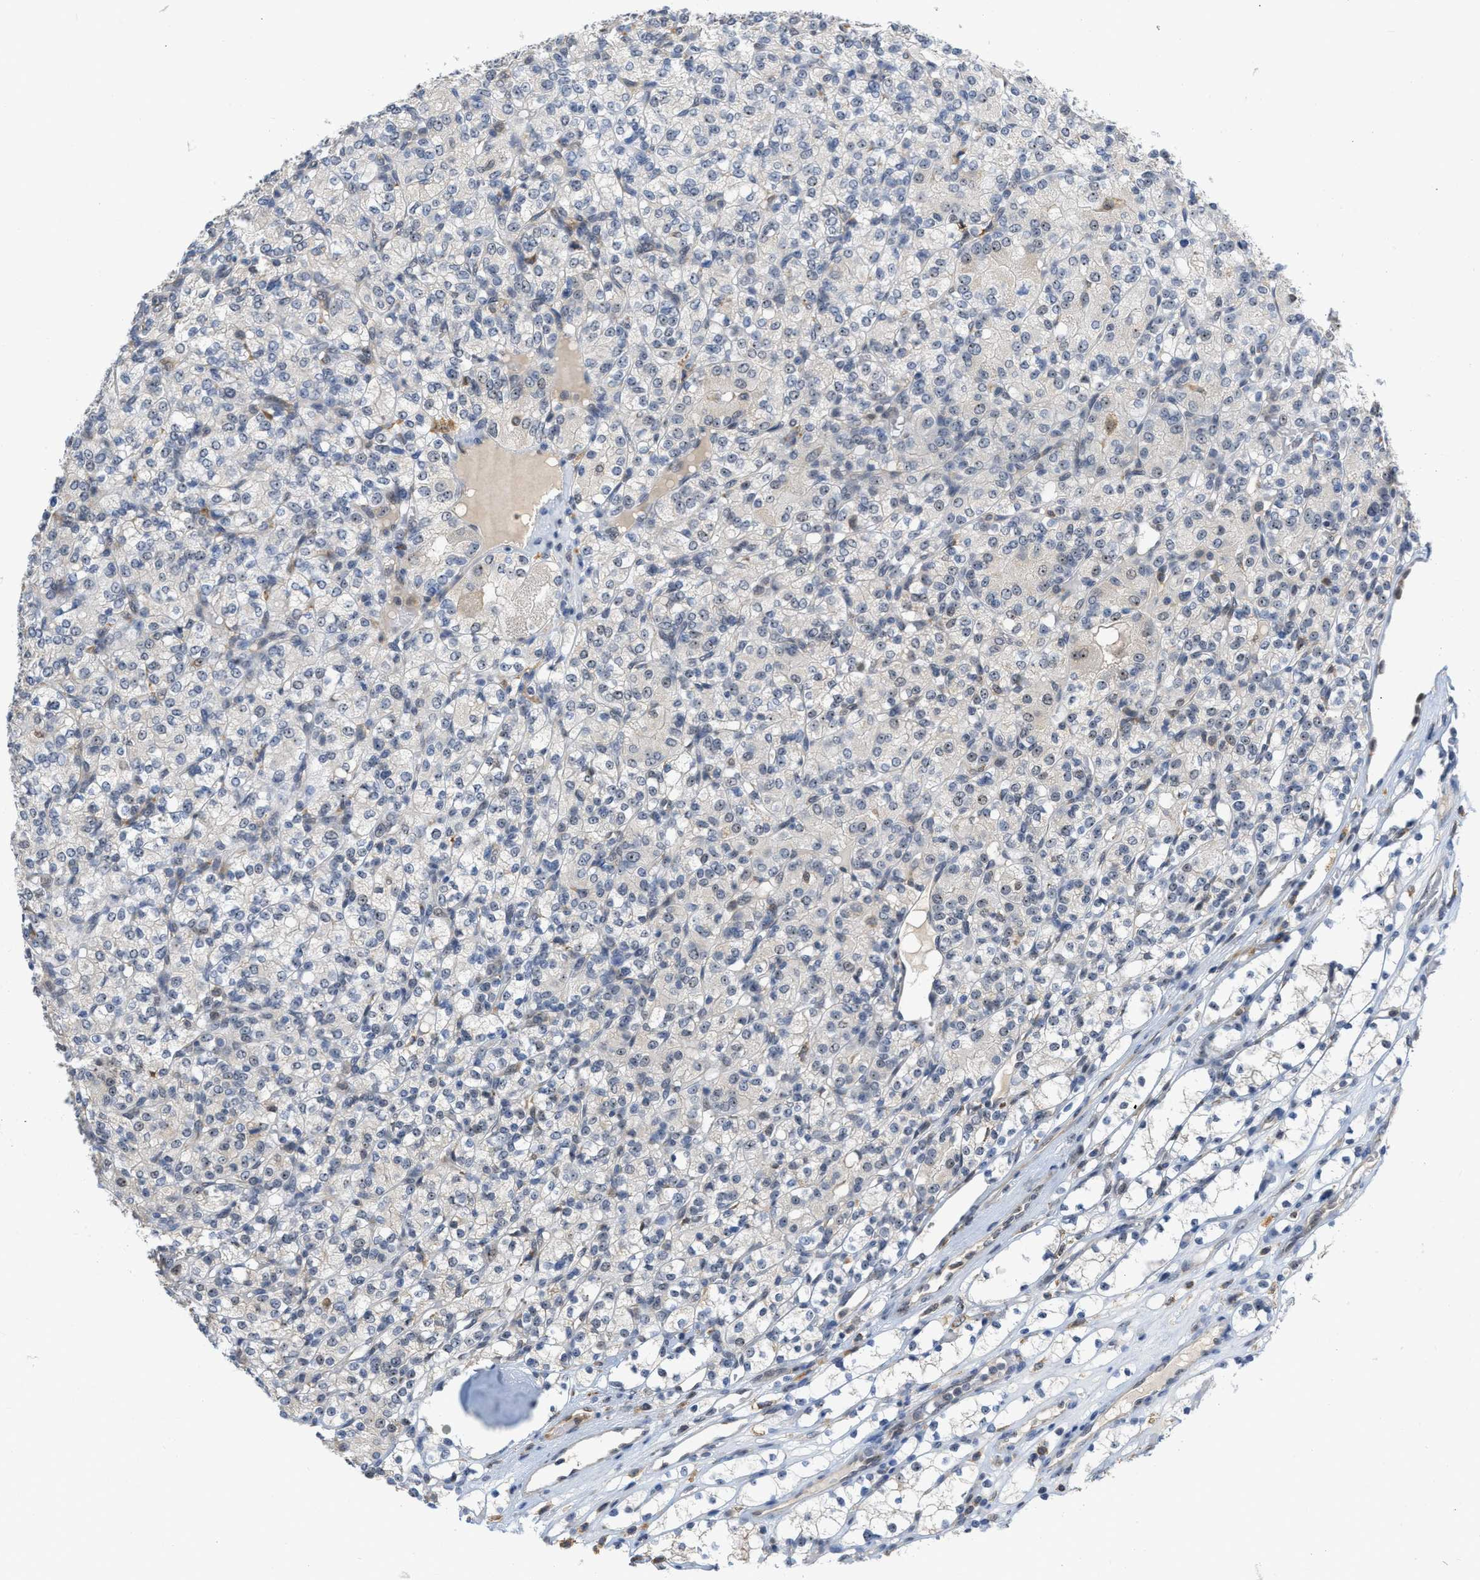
{"staining": {"intensity": "weak", "quantity": "<25%", "location": "nuclear"}, "tissue": "renal cancer", "cell_type": "Tumor cells", "image_type": "cancer", "snomed": [{"axis": "morphology", "description": "Adenocarcinoma, NOS"}, {"axis": "topography", "description": "Kidney"}], "caption": "Immunohistochemical staining of human renal cancer (adenocarcinoma) reveals no significant staining in tumor cells. (DAB (3,3'-diaminobenzidine) immunohistochemistry with hematoxylin counter stain).", "gene": "ELAC2", "patient": {"sex": "male", "age": 77}}